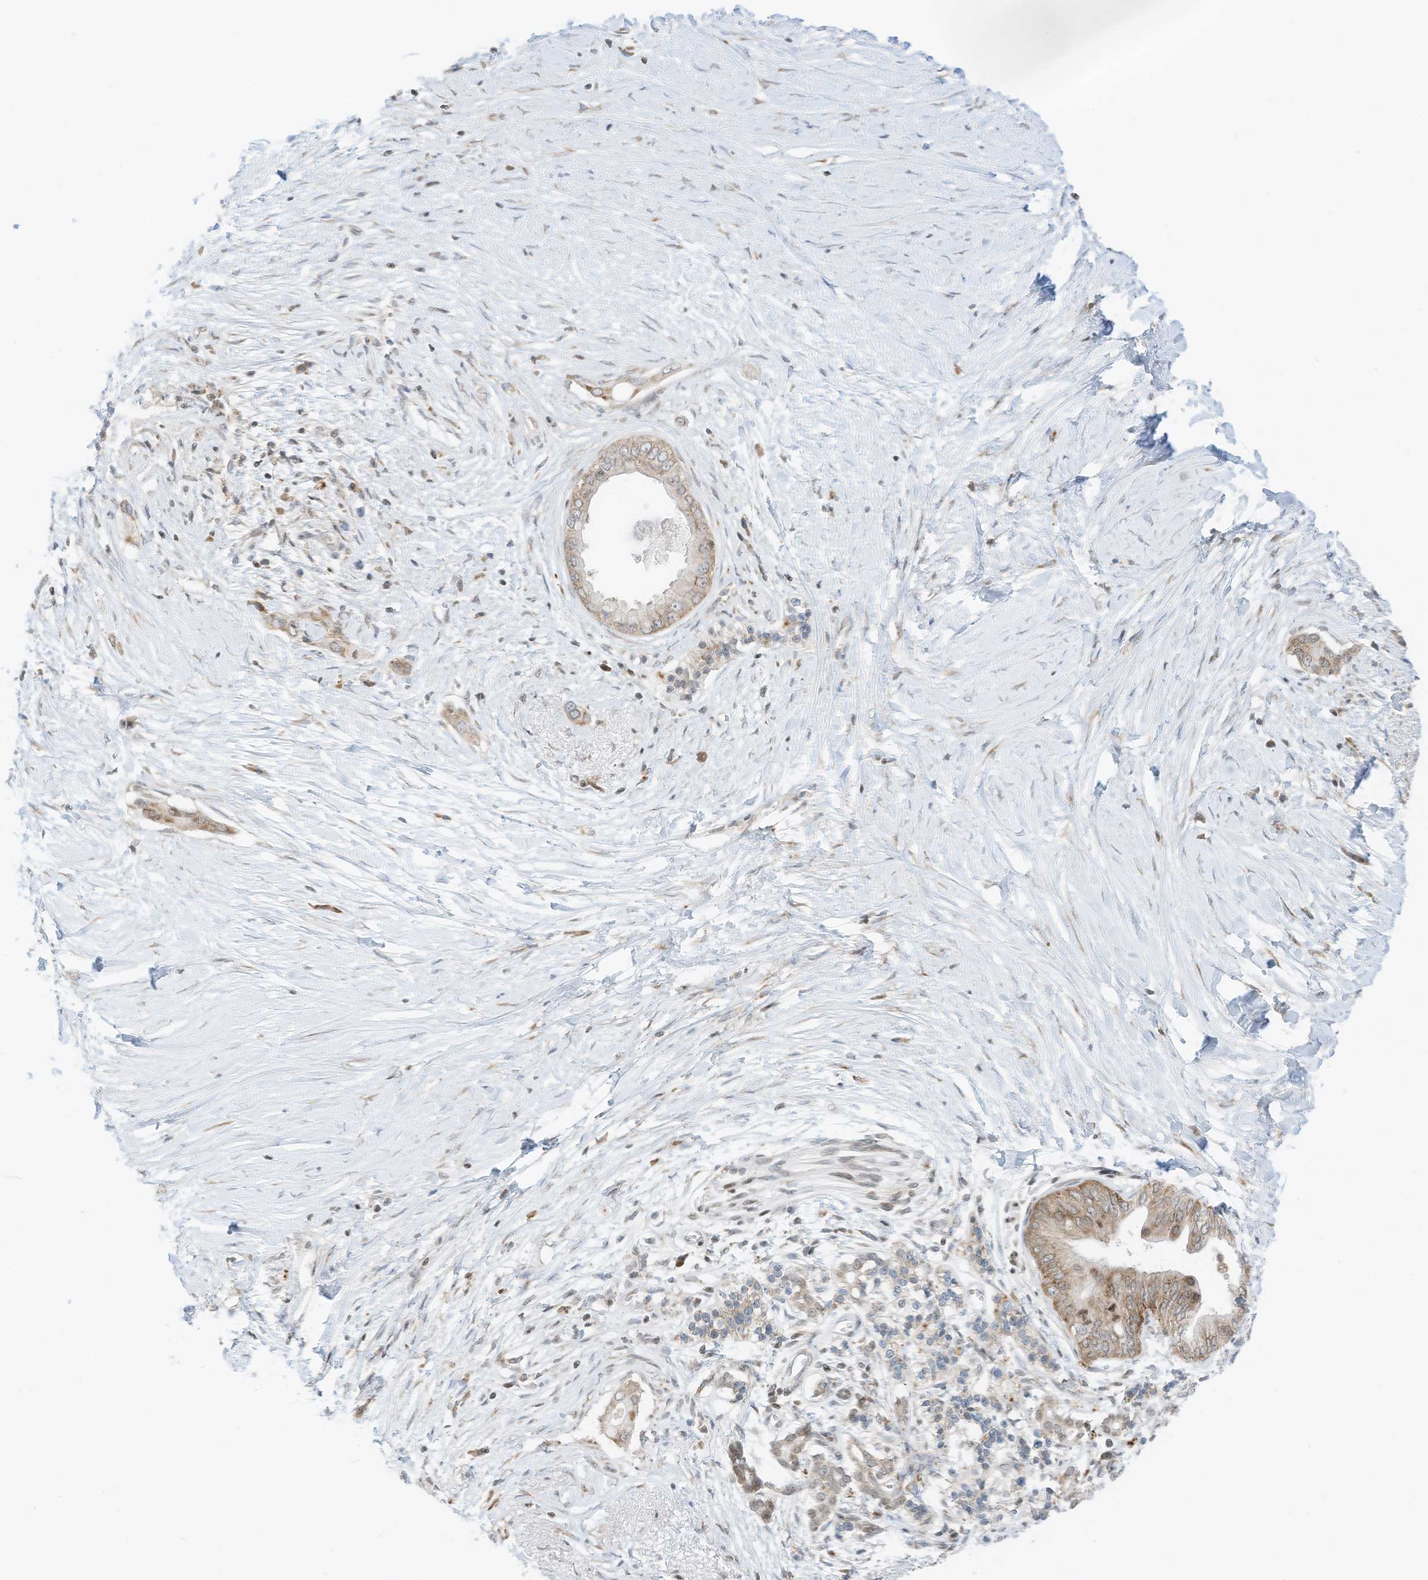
{"staining": {"intensity": "moderate", "quantity": "<25%", "location": "cytoplasmic/membranous"}, "tissue": "pancreatic cancer", "cell_type": "Tumor cells", "image_type": "cancer", "snomed": [{"axis": "morphology", "description": "Normal tissue, NOS"}, {"axis": "morphology", "description": "Adenocarcinoma, NOS"}, {"axis": "topography", "description": "Pancreas"}, {"axis": "topography", "description": "Peripheral nerve tissue"}], "caption": "A histopathology image showing moderate cytoplasmic/membranous expression in approximately <25% of tumor cells in pancreatic cancer, as visualized by brown immunohistochemical staining.", "gene": "EDF1", "patient": {"sex": "male", "age": 59}}